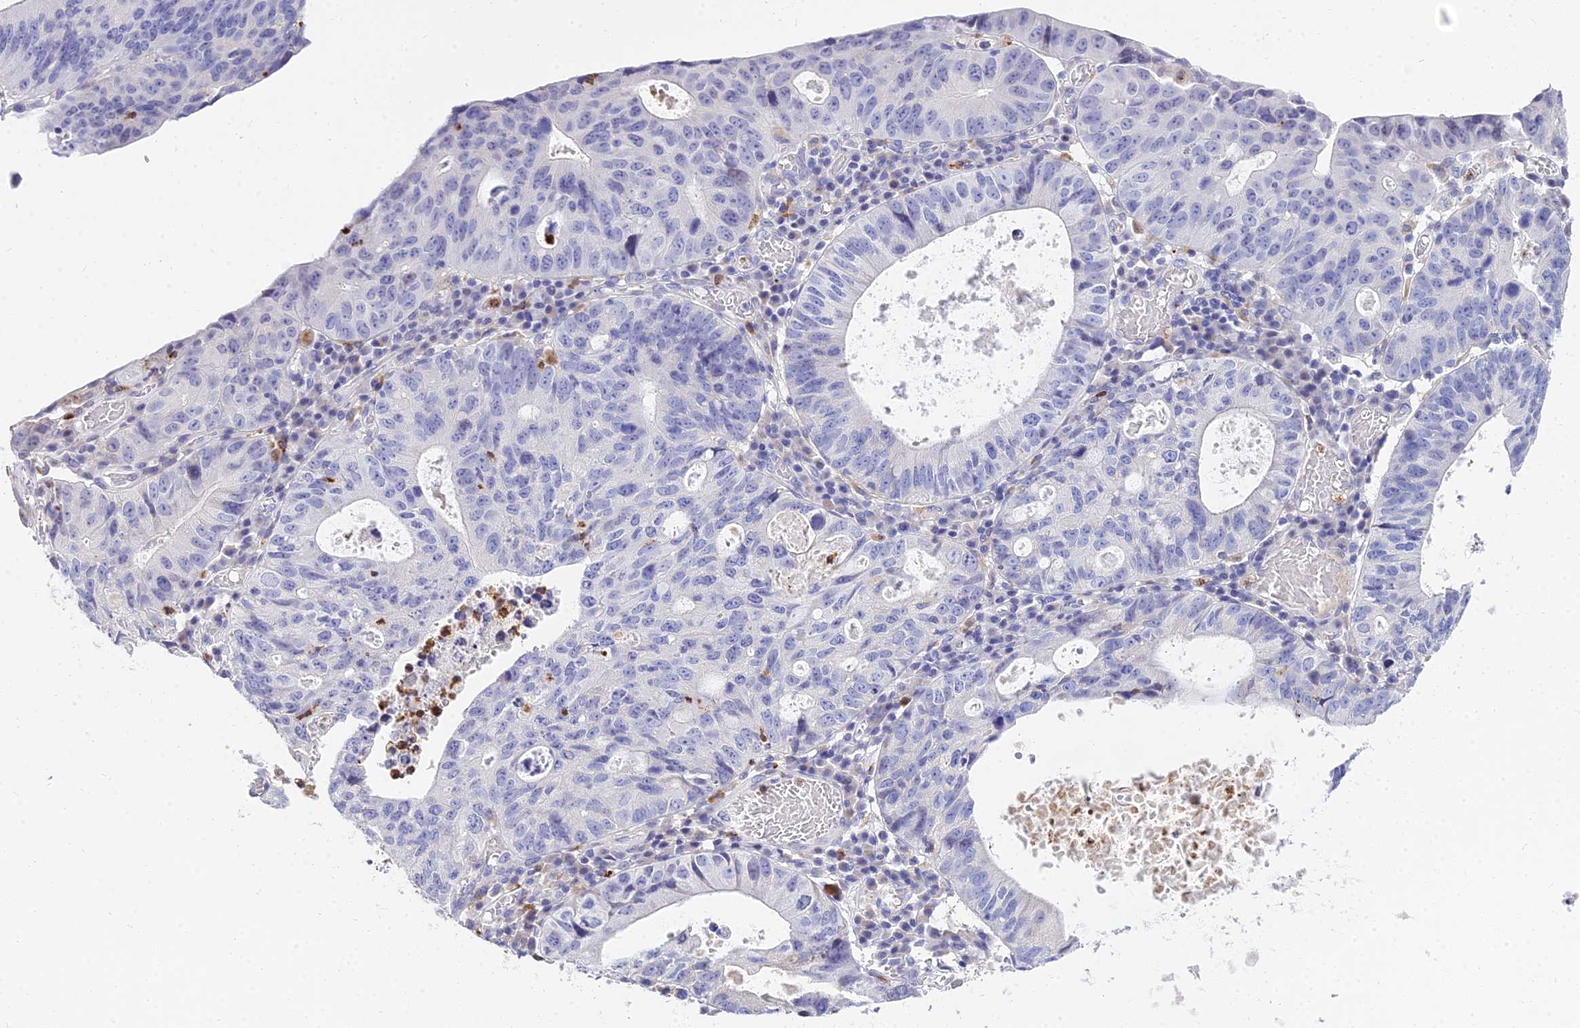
{"staining": {"intensity": "negative", "quantity": "none", "location": "none"}, "tissue": "stomach cancer", "cell_type": "Tumor cells", "image_type": "cancer", "snomed": [{"axis": "morphology", "description": "Adenocarcinoma, NOS"}, {"axis": "topography", "description": "Stomach"}], "caption": "Human stomach cancer stained for a protein using immunohistochemistry (IHC) demonstrates no expression in tumor cells.", "gene": "VWC2L", "patient": {"sex": "male", "age": 59}}